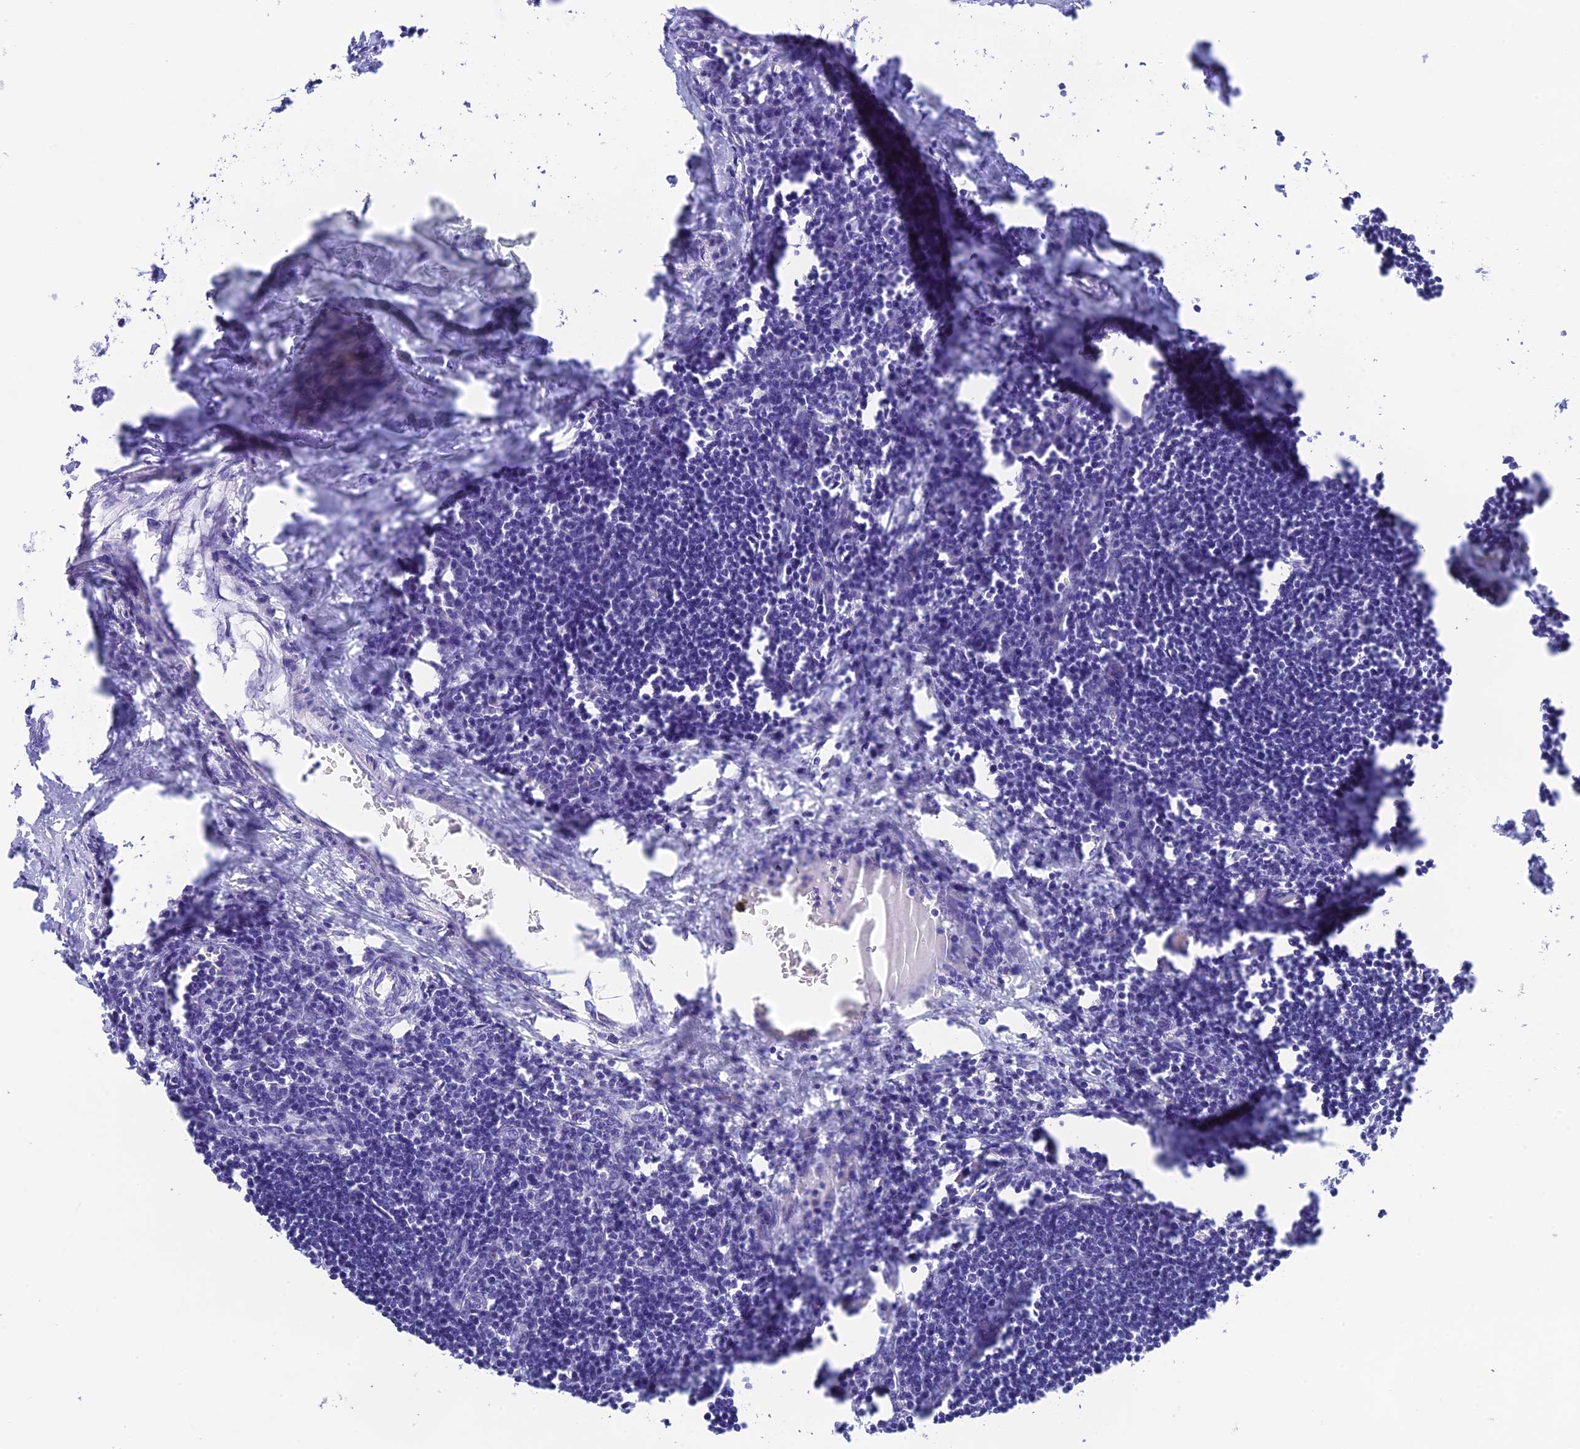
{"staining": {"intensity": "negative", "quantity": "none", "location": "none"}, "tissue": "lymph node", "cell_type": "Germinal center cells", "image_type": "normal", "snomed": [{"axis": "morphology", "description": "Normal tissue, NOS"}, {"axis": "morphology", "description": "Malignant melanoma, Metastatic site"}, {"axis": "topography", "description": "Lymph node"}], "caption": "This photomicrograph is of normal lymph node stained with IHC to label a protein in brown with the nuclei are counter-stained blue. There is no expression in germinal center cells. (Brightfield microscopy of DAB immunohistochemistry (IHC) at high magnification).", "gene": "KDELR3", "patient": {"sex": "male", "age": 41}}